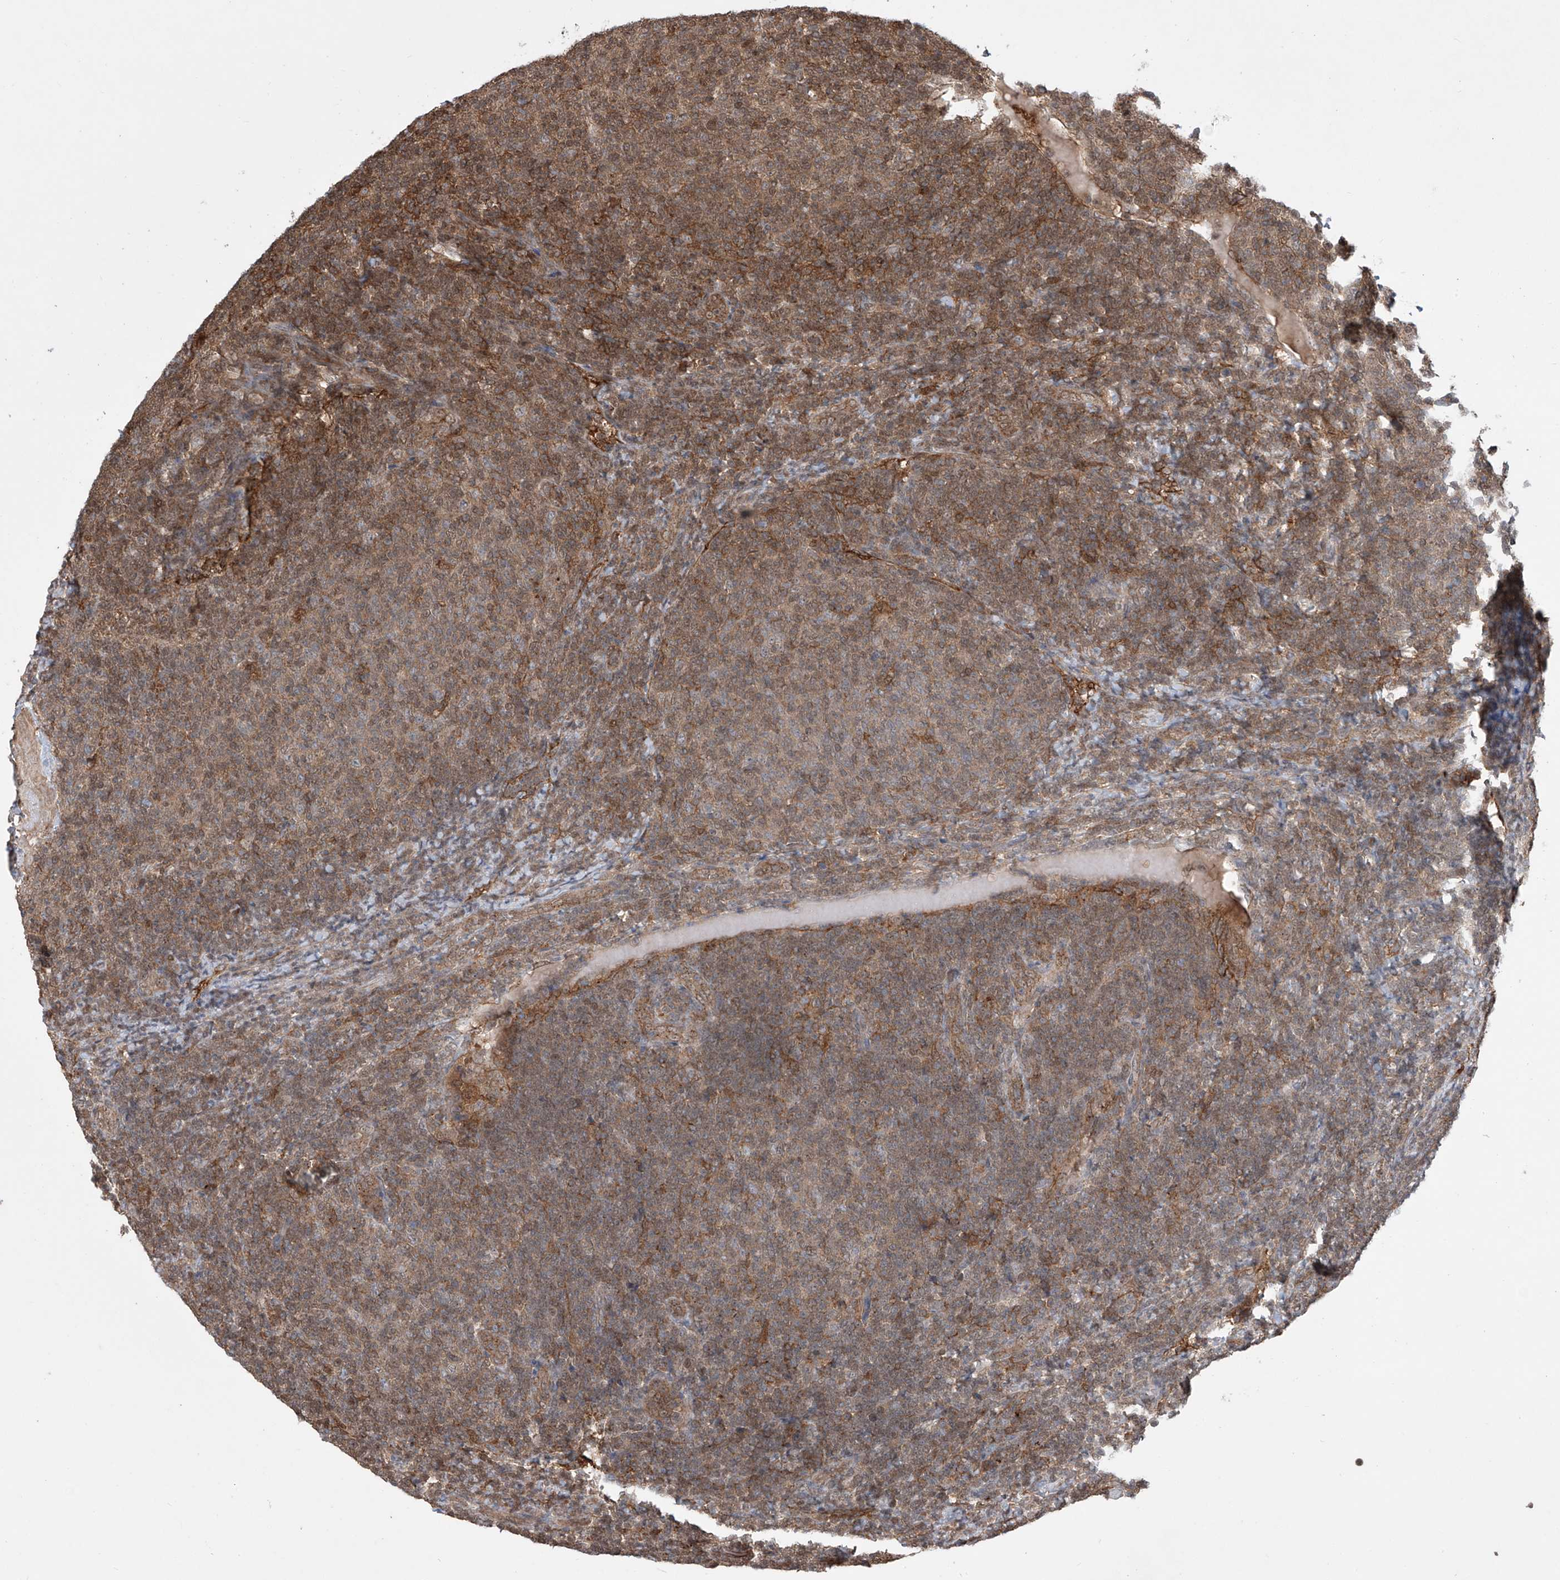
{"staining": {"intensity": "moderate", "quantity": "25%-75%", "location": "cytoplasmic/membranous"}, "tissue": "lymphoma", "cell_type": "Tumor cells", "image_type": "cancer", "snomed": [{"axis": "morphology", "description": "Malignant lymphoma, non-Hodgkin's type, Low grade"}, {"axis": "topography", "description": "Lymph node"}], "caption": "A medium amount of moderate cytoplasmic/membranous positivity is appreciated in approximately 25%-75% of tumor cells in malignant lymphoma, non-Hodgkin's type (low-grade) tissue.", "gene": "HOXC8", "patient": {"sex": "male", "age": 66}}